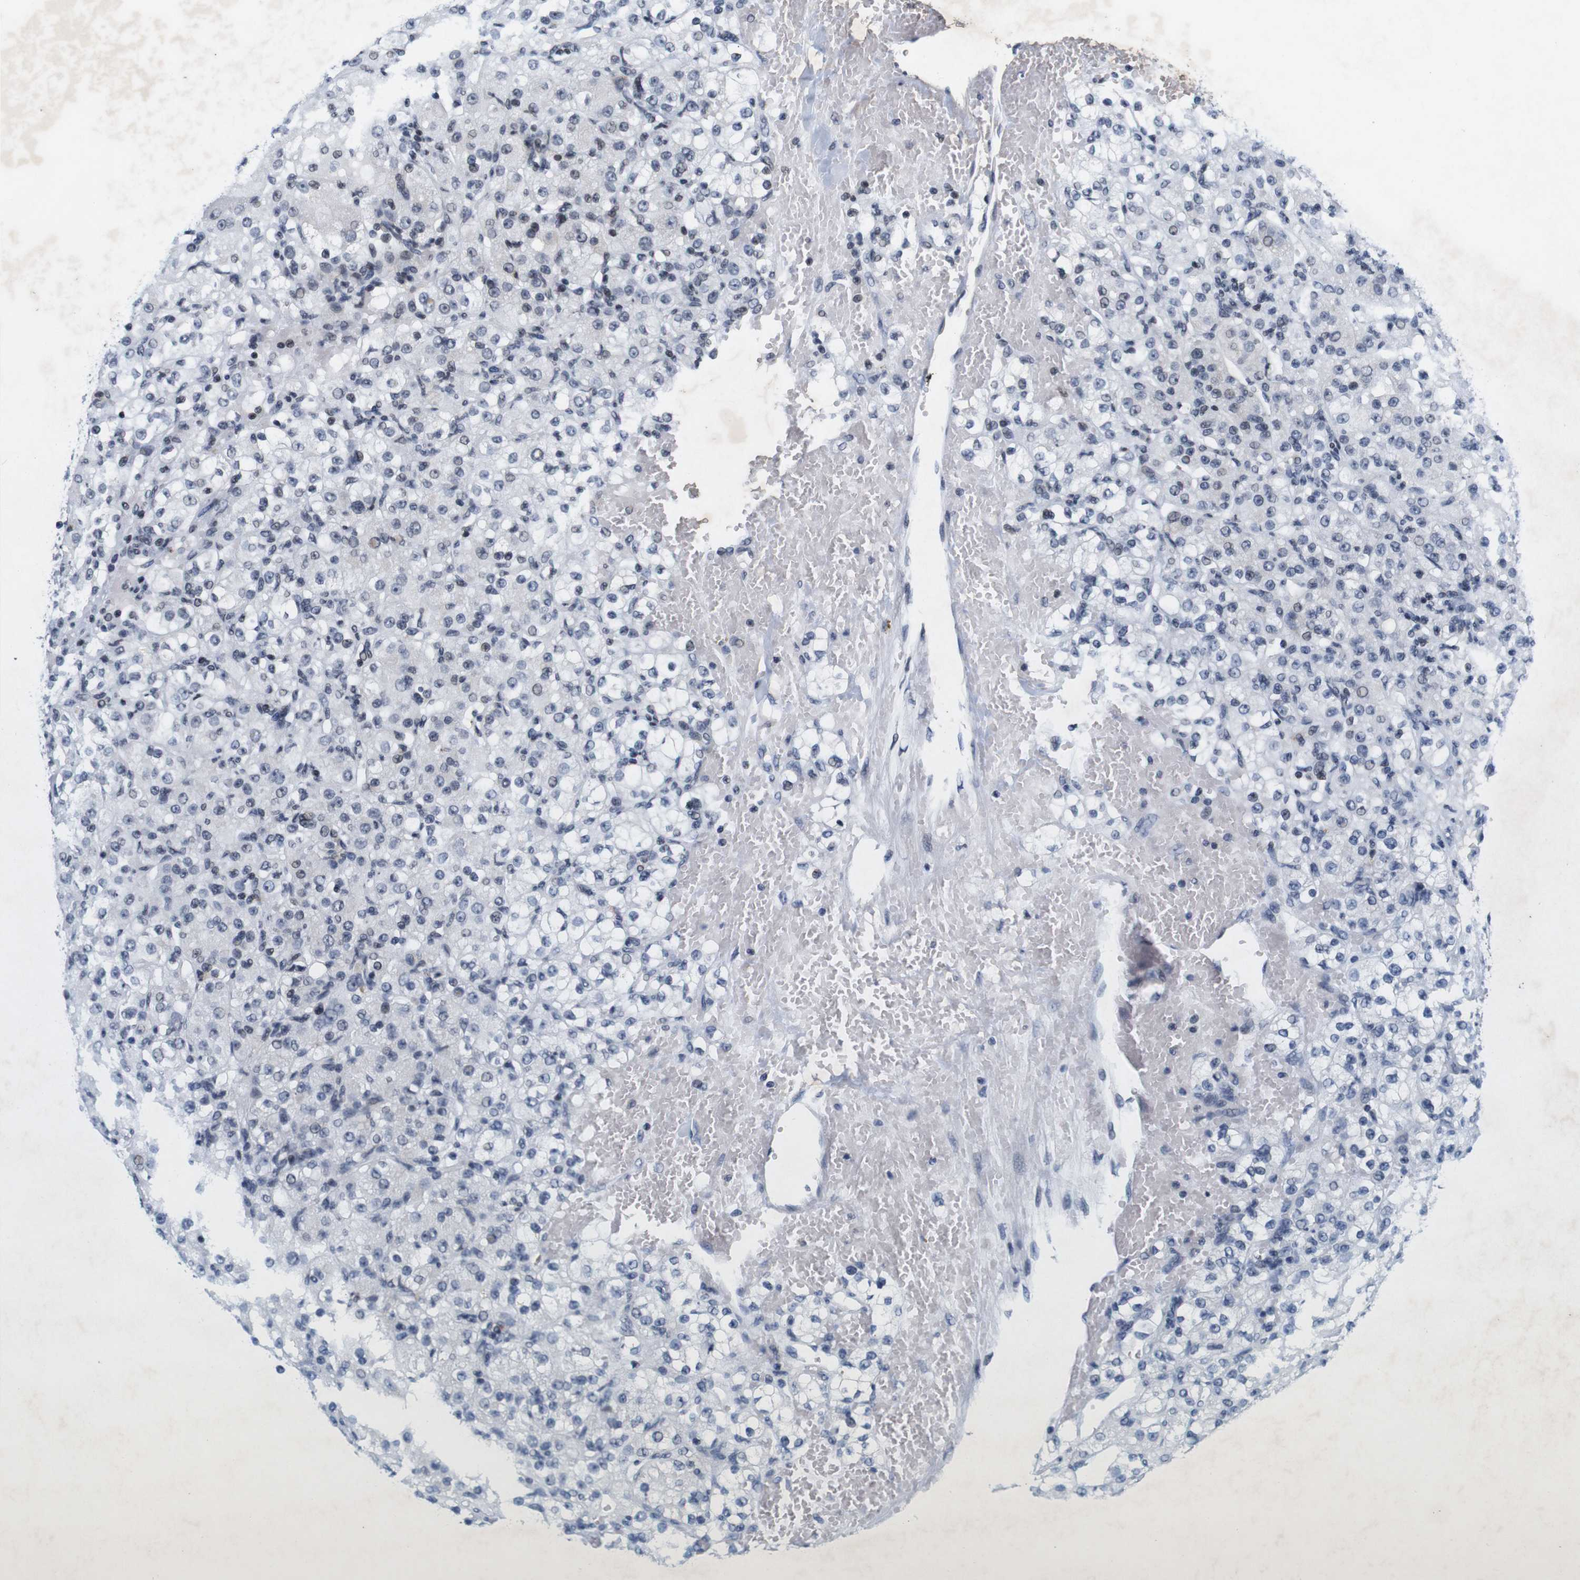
{"staining": {"intensity": "negative", "quantity": "none", "location": "none"}, "tissue": "renal cancer", "cell_type": "Tumor cells", "image_type": "cancer", "snomed": [{"axis": "morphology", "description": "Normal tissue, NOS"}, {"axis": "morphology", "description": "Adenocarcinoma, NOS"}, {"axis": "topography", "description": "Kidney"}], "caption": "Histopathology image shows no protein expression in tumor cells of renal cancer (adenocarcinoma) tissue.", "gene": "MAGEH1", "patient": {"sex": "male", "age": 61}}